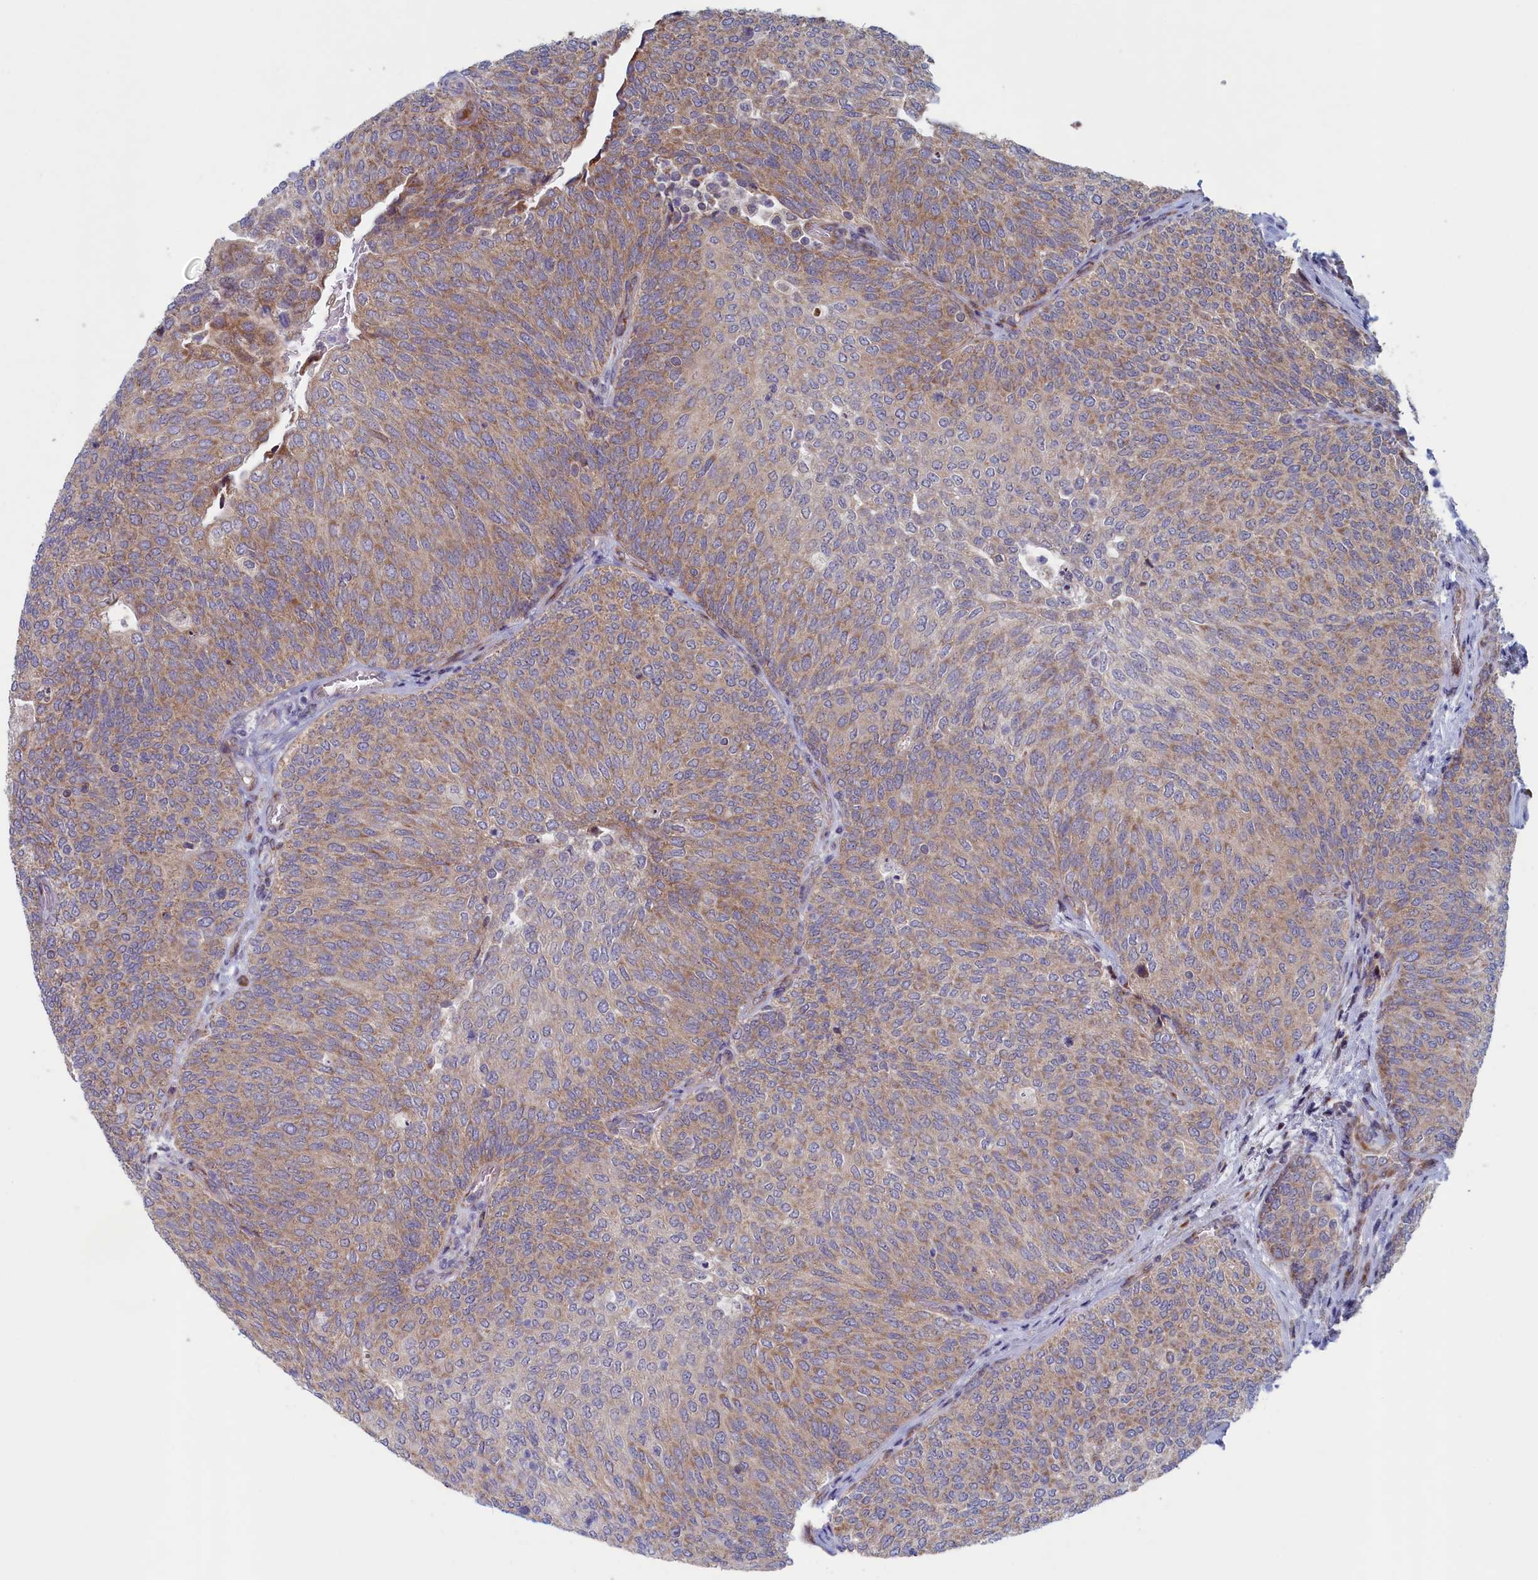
{"staining": {"intensity": "weak", "quantity": ">75%", "location": "cytoplasmic/membranous"}, "tissue": "urothelial cancer", "cell_type": "Tumor cells", "image_type": "cancer", "snomed": [{"axis": "morphology", "description": "Urothelial carcinoma, Low grade"}, {"axis": "topography", "description": "Urinary bladder"}], "caption": "Immunohistochemical staining of low-grade urothelial carcinoma shows low levels of weak cytoplasmic/membranous positivity in approximately >75% of tumor cells. Nuclei are stained in blue.", "gene": "MTFMT", "patient": {"sex": "female", "age": 79}}